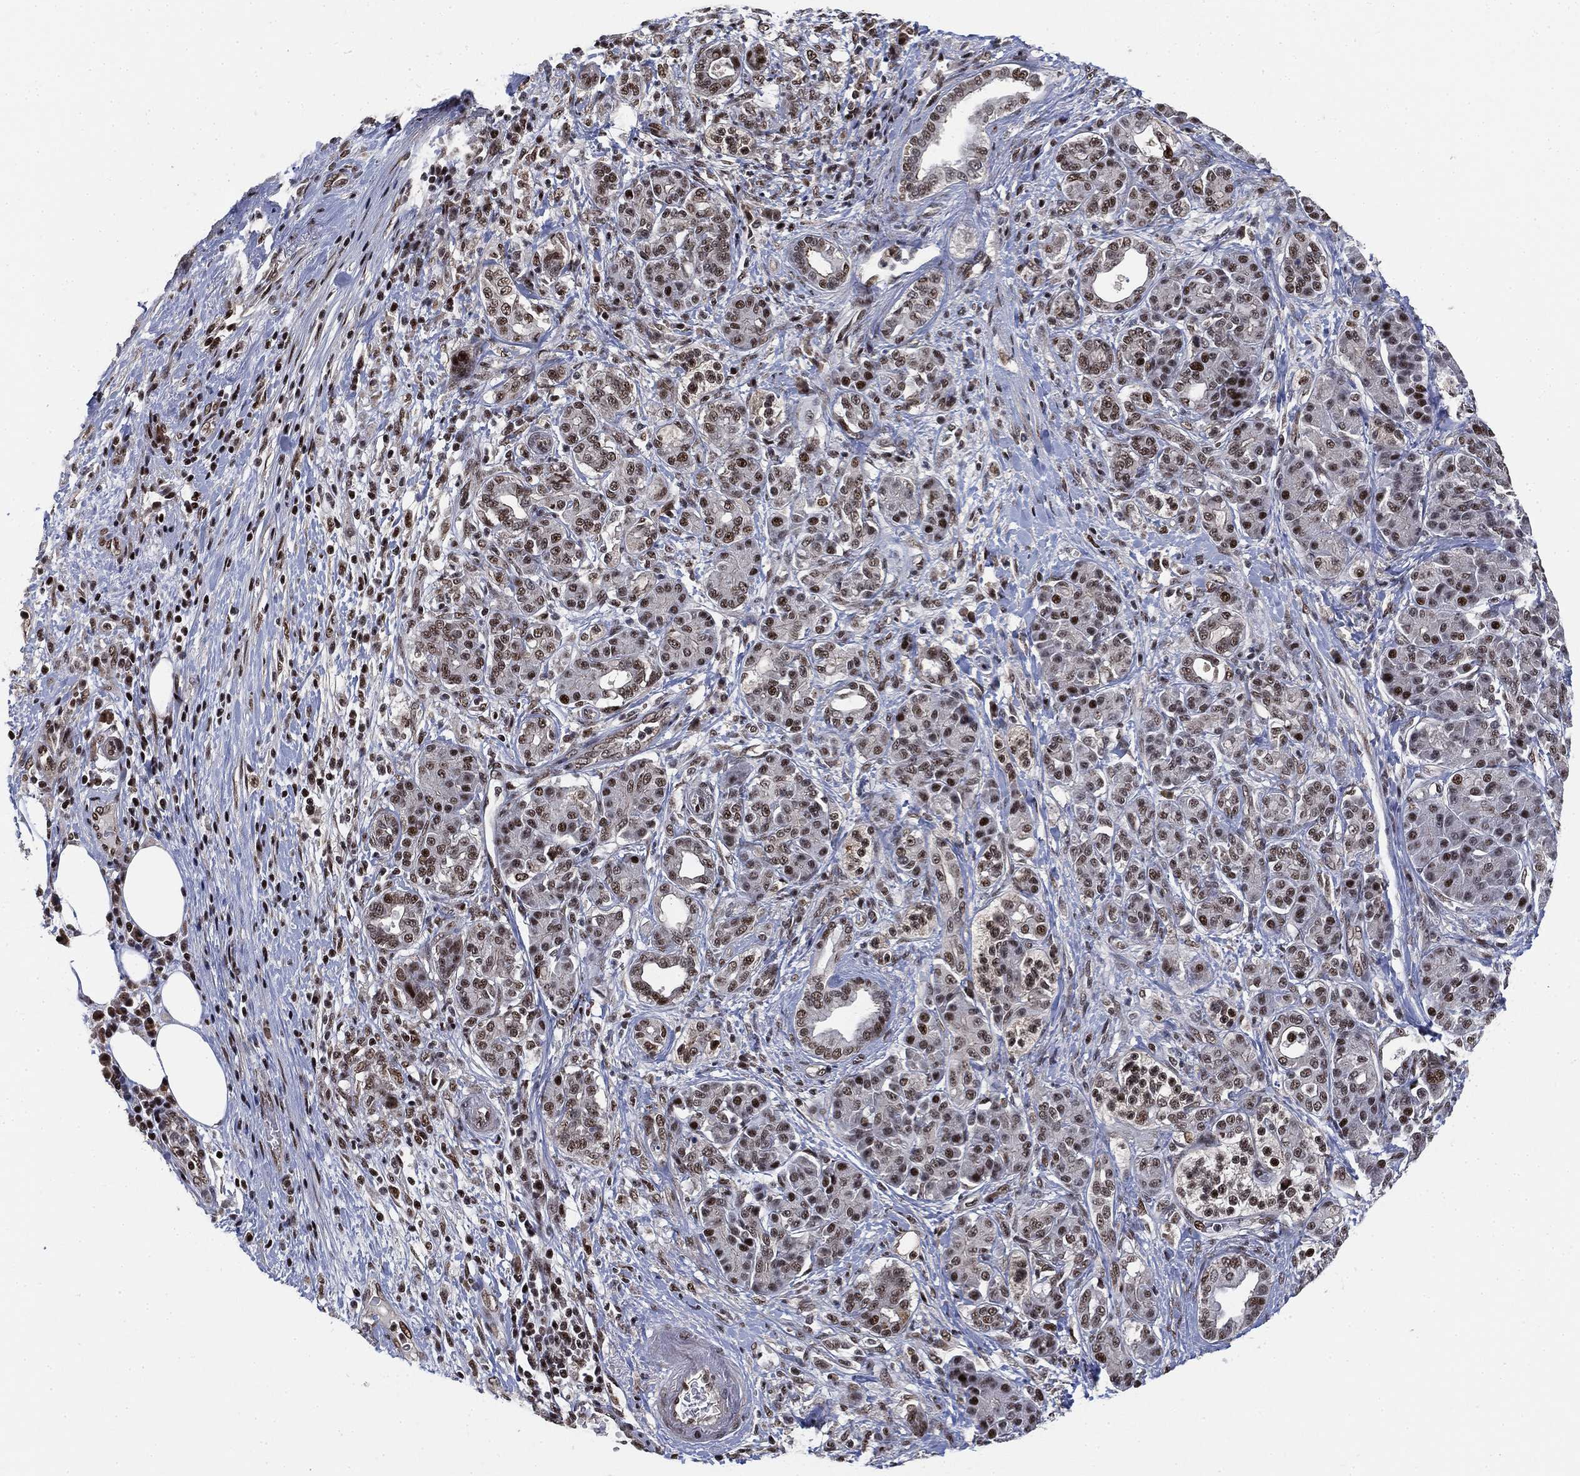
{"staining": {"intensity": "strong", "quantity": "25%-75%", "location": "nuclear"}, "tissue": "pancreatic cancer", "cell_type": "Tumor cells", "image_type": "cancer", "snomed": [{"axis": "morphology", "description": "Adenocarcinoma, NOS"}, {"axis": "topography", "description": "Pancreas"}], "caption": "Human adenocarcinoma (pancreatic) stained for a protein (brown) demonstrates strong nuclear positive positivity in about 25%-75% of tumor cells.", "gene": "ZSCAN30", "patient": {"sex": "female", "age": 73}}